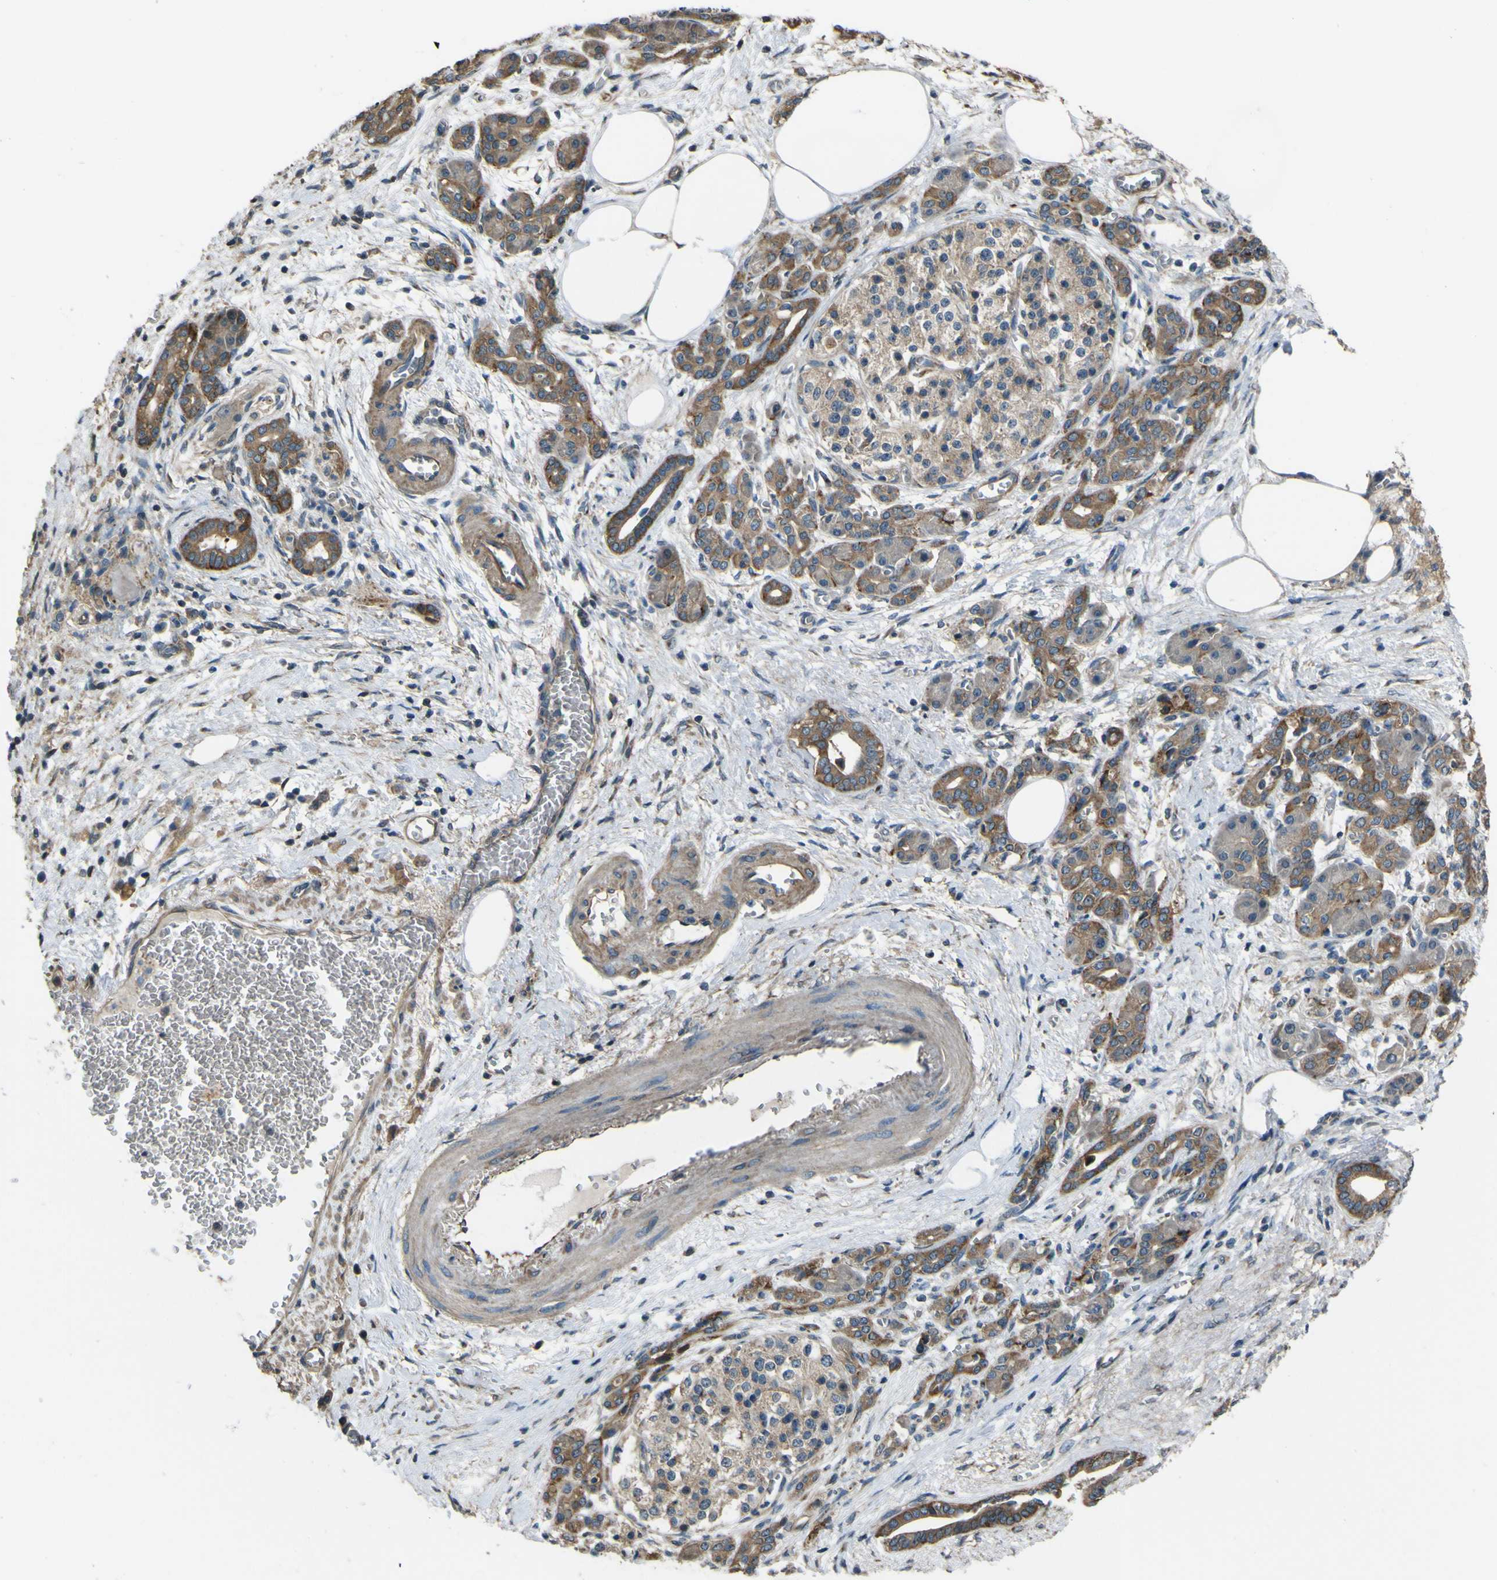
{"staining": {"intensity": "moderate", "quantity": ">75%", "location": "cytoplasmic/membranous"}, "tissue": "pancreatic cancer", "cell_type": "Tumor cells", "image_type": "cancer", "snomed": [{"axis": "morphology", "description": "Adenocarcinoma, NOS"}, {"axis": "topography", "description": "Pancreas"}], "caption": "A photomicrograph of human pancreatic adenocarcinoma stained for a protein shows moderate cytoplasmic/membranous brown staining in tumor cells. (IHC, brightfield microscopy, high magnification).", "gene": "NAALADL2", "patient": {"sex": "female", "age": 70}}